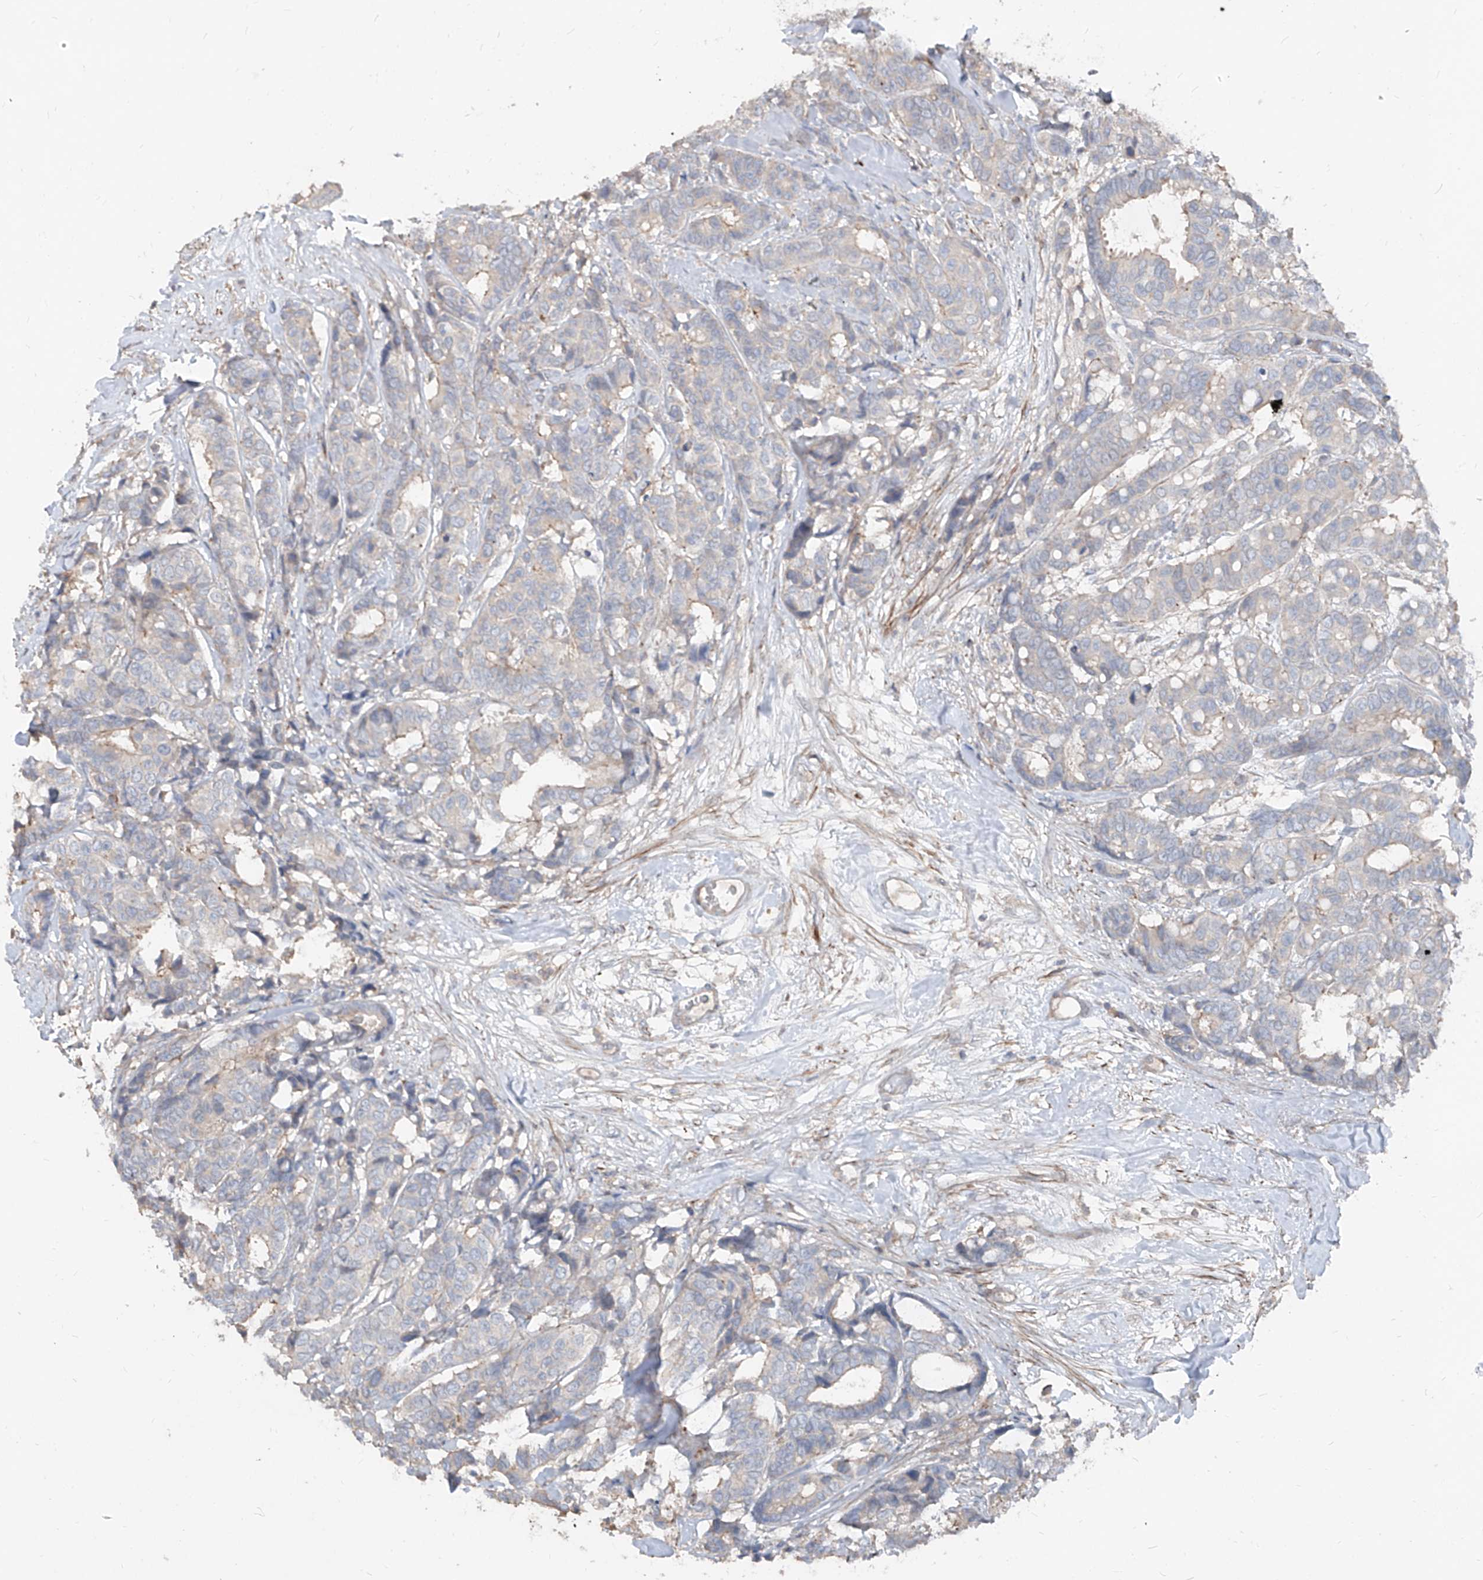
{"staining": {"intensity": "negative", "quantity": "none", "location": "none"}, "tissue": "breast cancer", "cell_type": "Tumor cells", "image_type": "cancer", "snomed": [{"axis": "morphology", "description": "Duct carcinoma"}, {"axis": "topography", "description": "Breast"}], "caption": "This is an IHC image of human intraductal carcinoma (breast). There is no positivity in tumor cells.", "gene": "UFD1", "patient": {"sex": "female", "age": 87}}